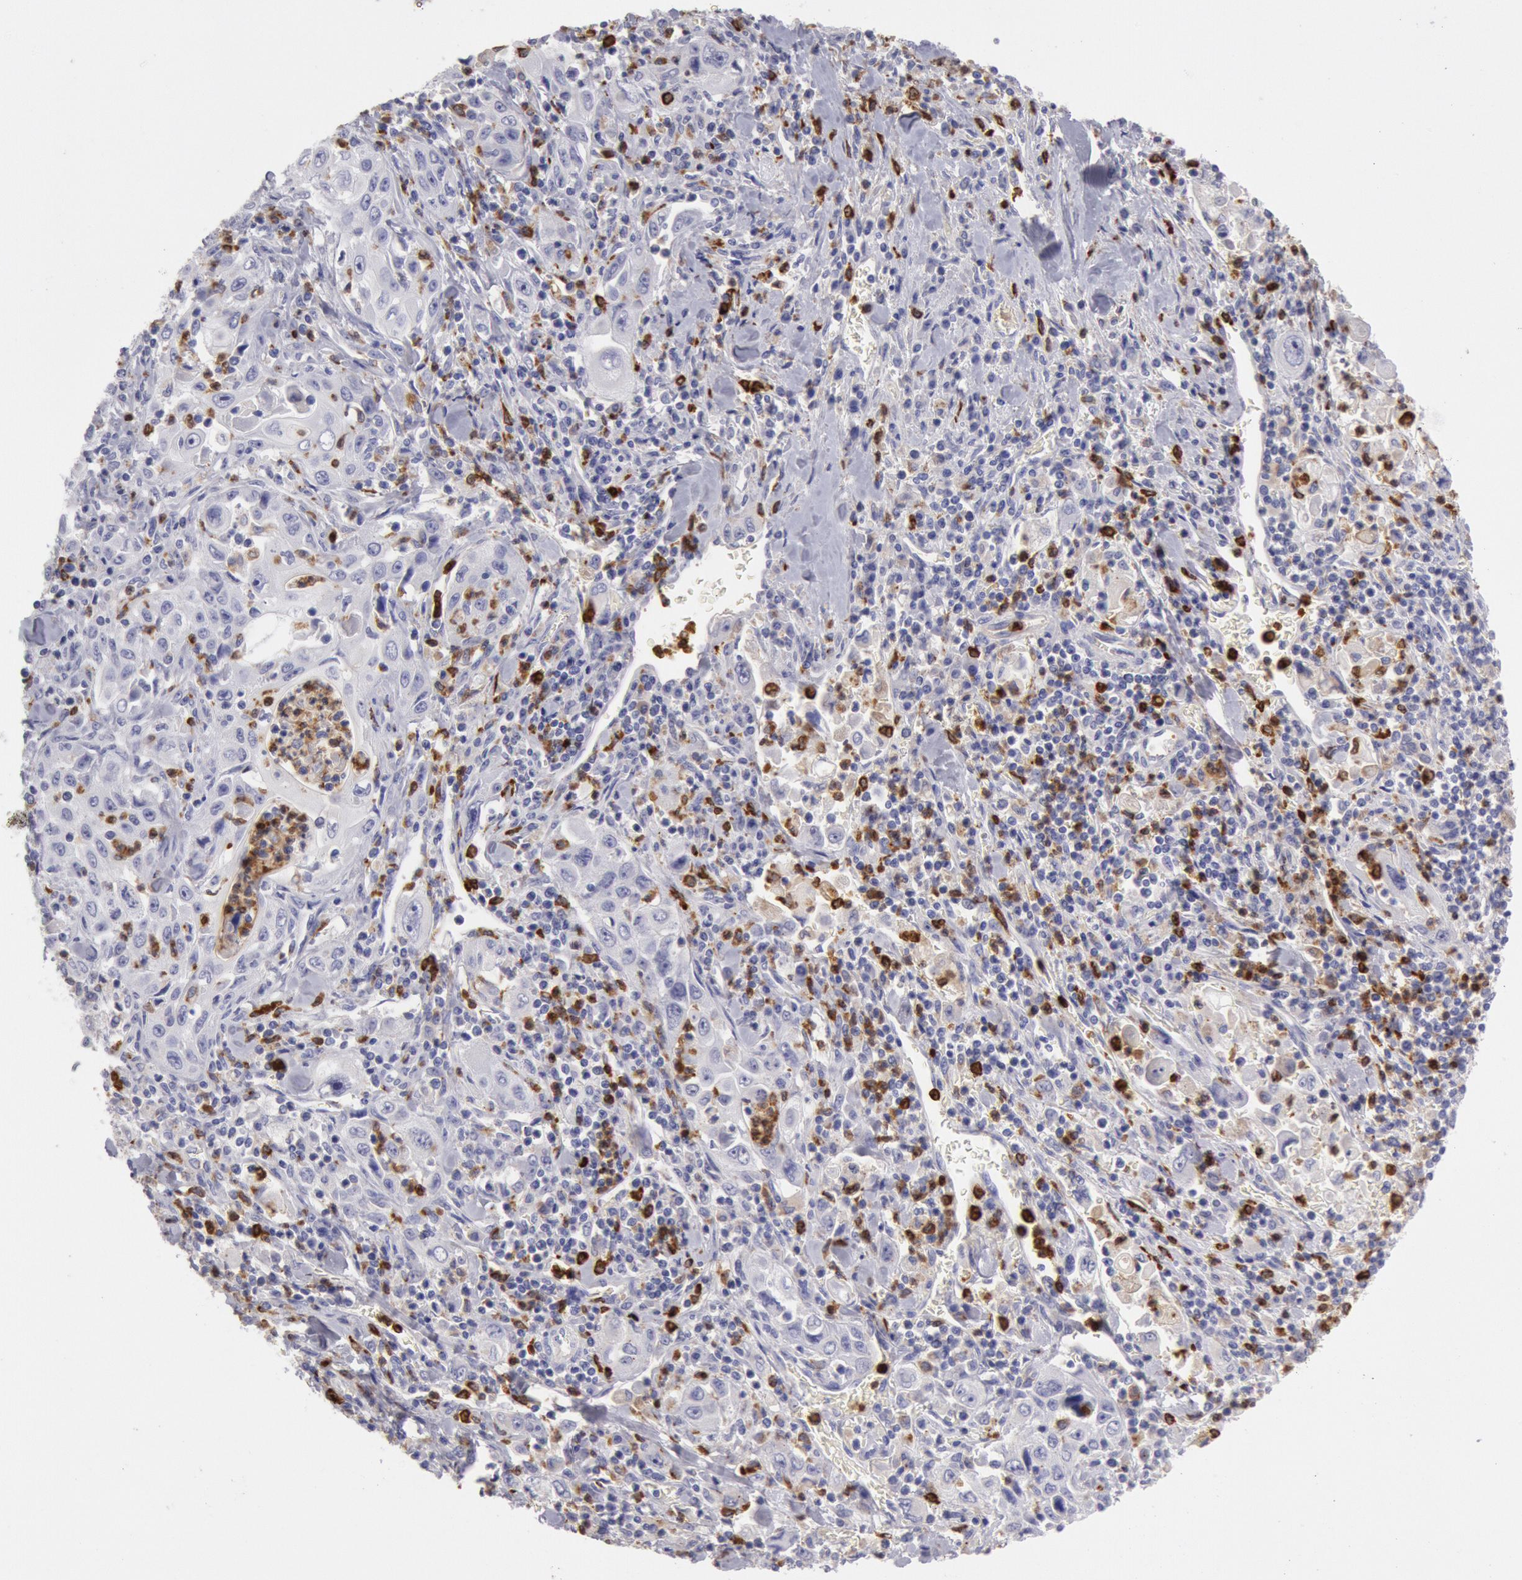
{"staining": {"intensity": "negative", "quantity": "none", "location": "none"}, "tissue": "pancreatic cancer", "cell_type": "Tumor cells", "image_type": "cancer", "snomed": [{"axis": "morphology", "description": "Adenocarcinoma, NOS"}, {"axis": "topography", "description": "Pancreas"}], "caption": "This is an immunohistochemistry image of human pancreatic adenocarcinoma. There is no expression in tumor cells.", "gene": "FCN1", "patient": {"sex": "male", "age": 70}}